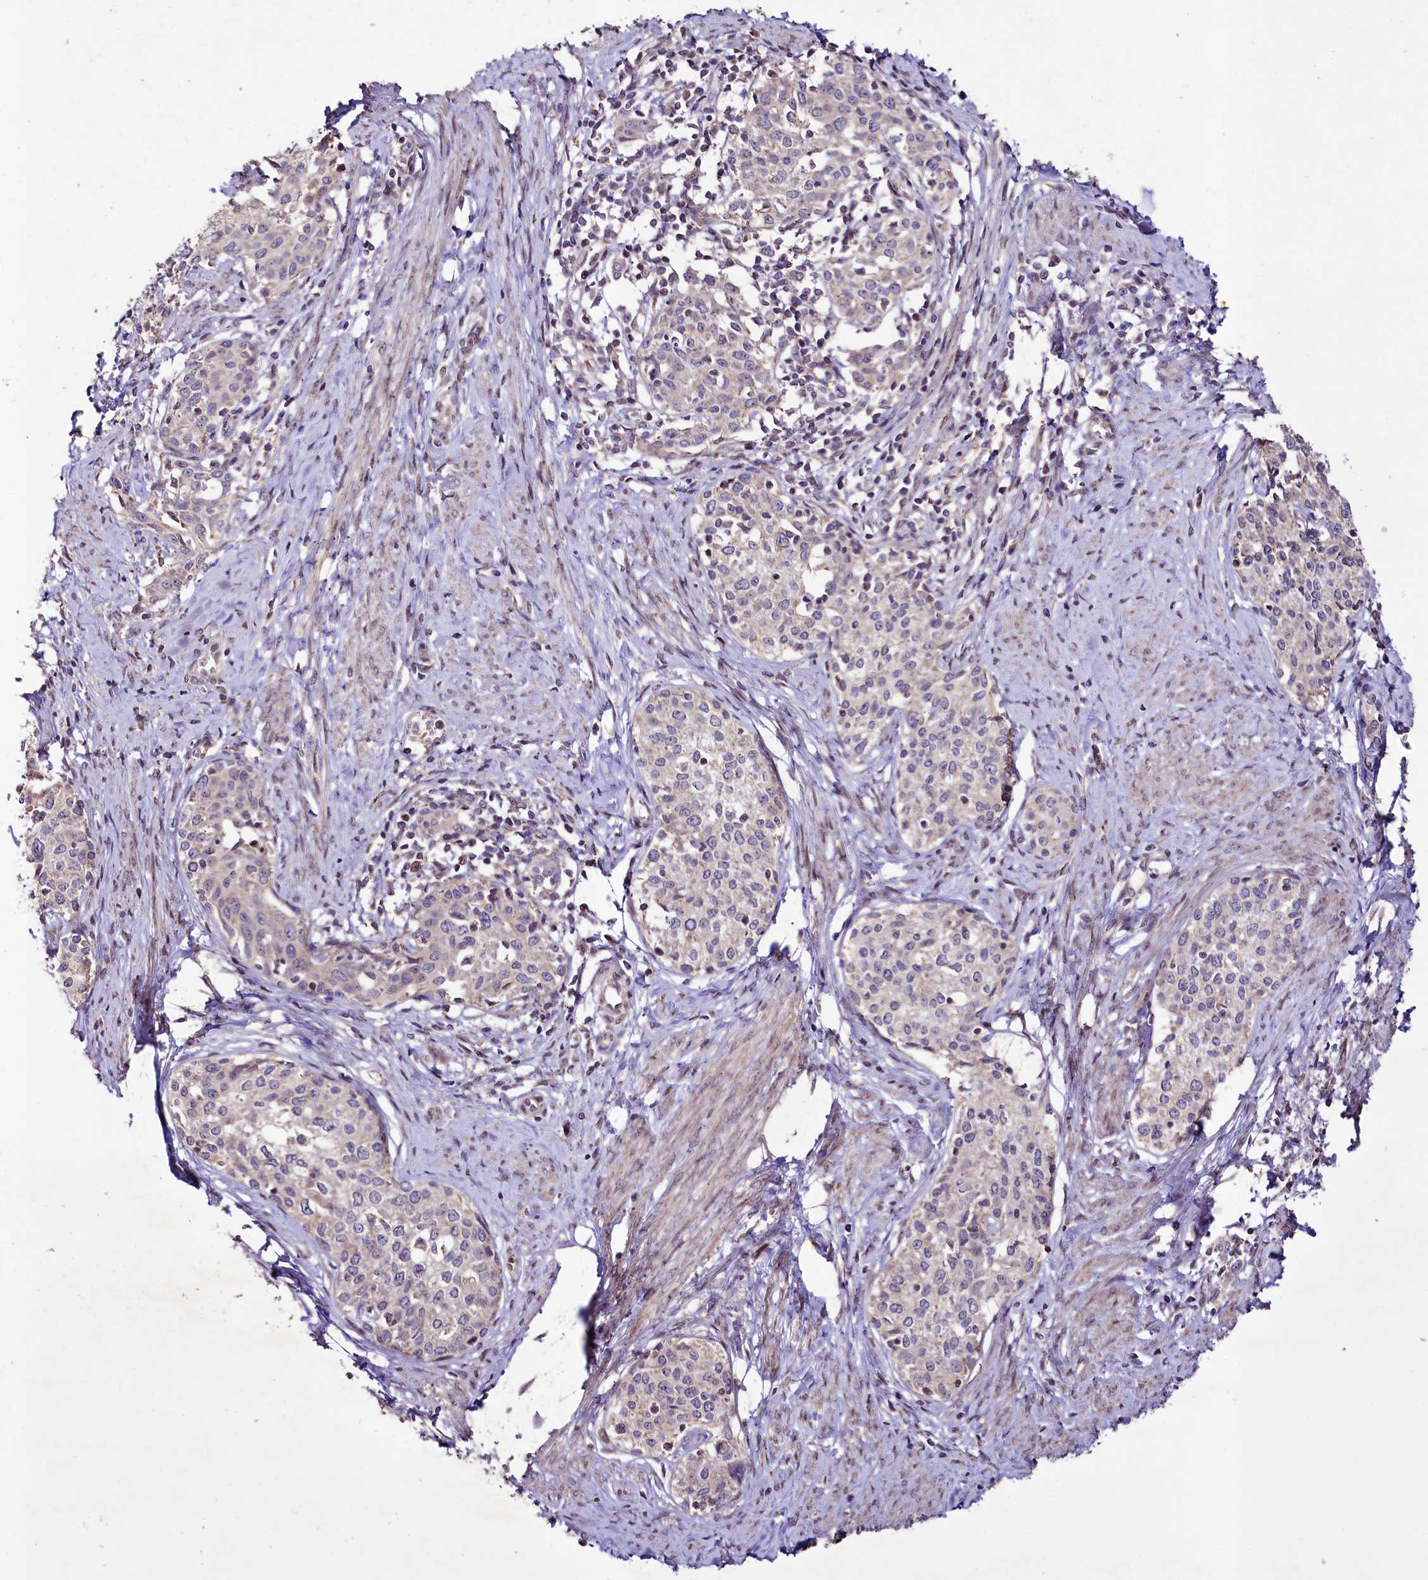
{"staining": {"intensity": "weak", "quantity": "<25%", "location": "cytoplasmic/membranous"}, "tissue": "cervical cancer", "cell_type": "Tumor cells", "image_type": "cancer", "snomed": [{"axis": "morphology", "description": "Squamous cell carcinoma, NOS"}, {"axis": "morphology", "description": "Adenocarcinoma, NOS"}, {"axis": "topography", "description": "Cervix"}], "caption": "High power microscopy histopathology image of an immunohistochemistry image of squamous cell carcinoma (cervical), revealing no significant expression in tumor cells. (DAB immunohistochemistry (IHC), high magnification).", "gene": "ZNF226", "patient": {"sex": "female", "age": 52}}